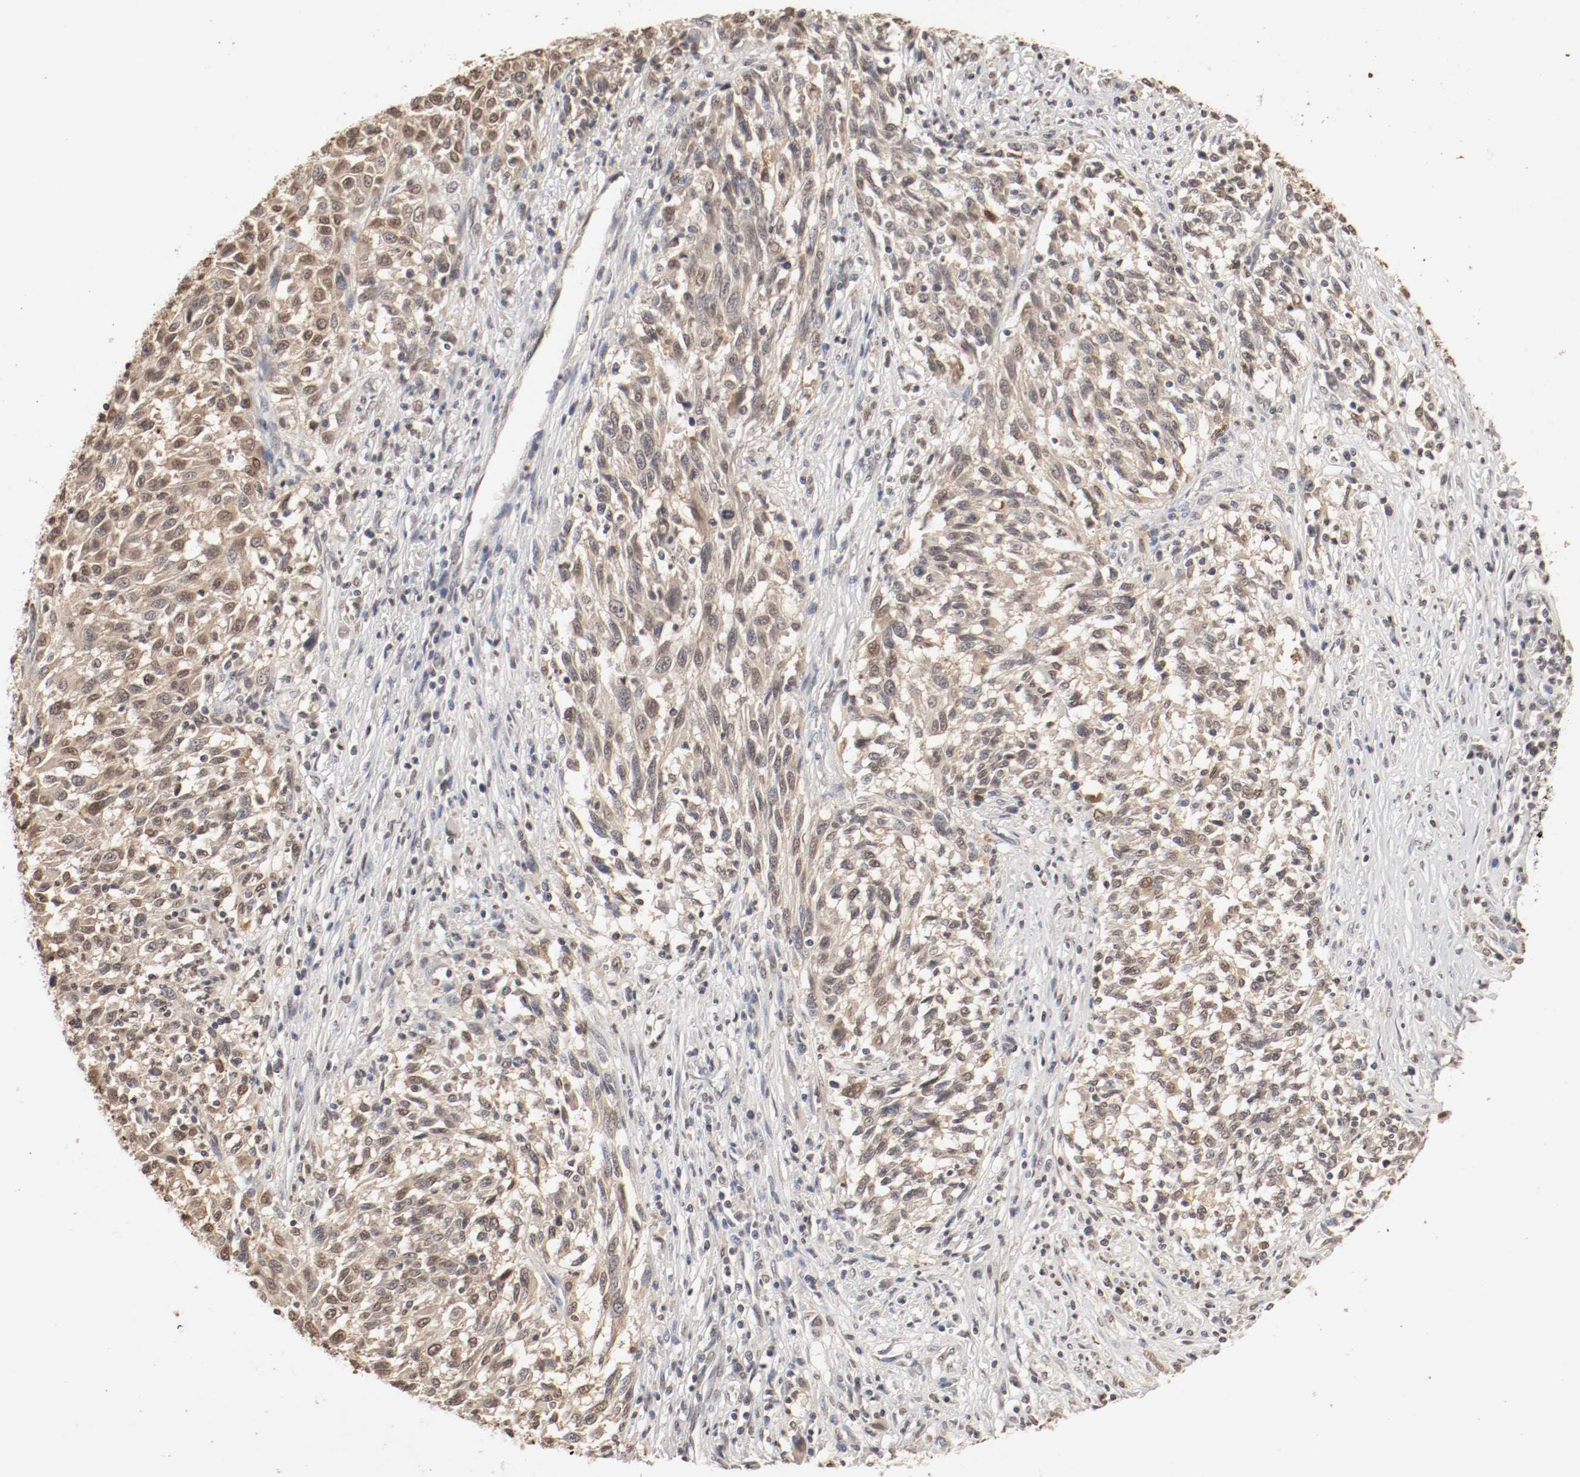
{"staining": {"intensity": "weak", "quantity": "25%-75%", "location": "cytoplasmic/membranous,nuclear"}, "tissue": "melanoma", "cell_type": "Tumor cells", "image_type": "cancer", "snomed": [{"axis": "morphology", "description": "Malignant melanoma, Metastatic site"}, {"axis": "topography", "description": "Lymph node"}], "caption": "Immunohistochemistry (DAB (3,3'-diaminobenzidine)) staining of human melanoma reveals weak cytoplasmic/membranous and nuclear protein positivity in approximately 25%-75% of tumor cells.", "gene": "WASL", "patient": {"sex": "male", "age": 61}}